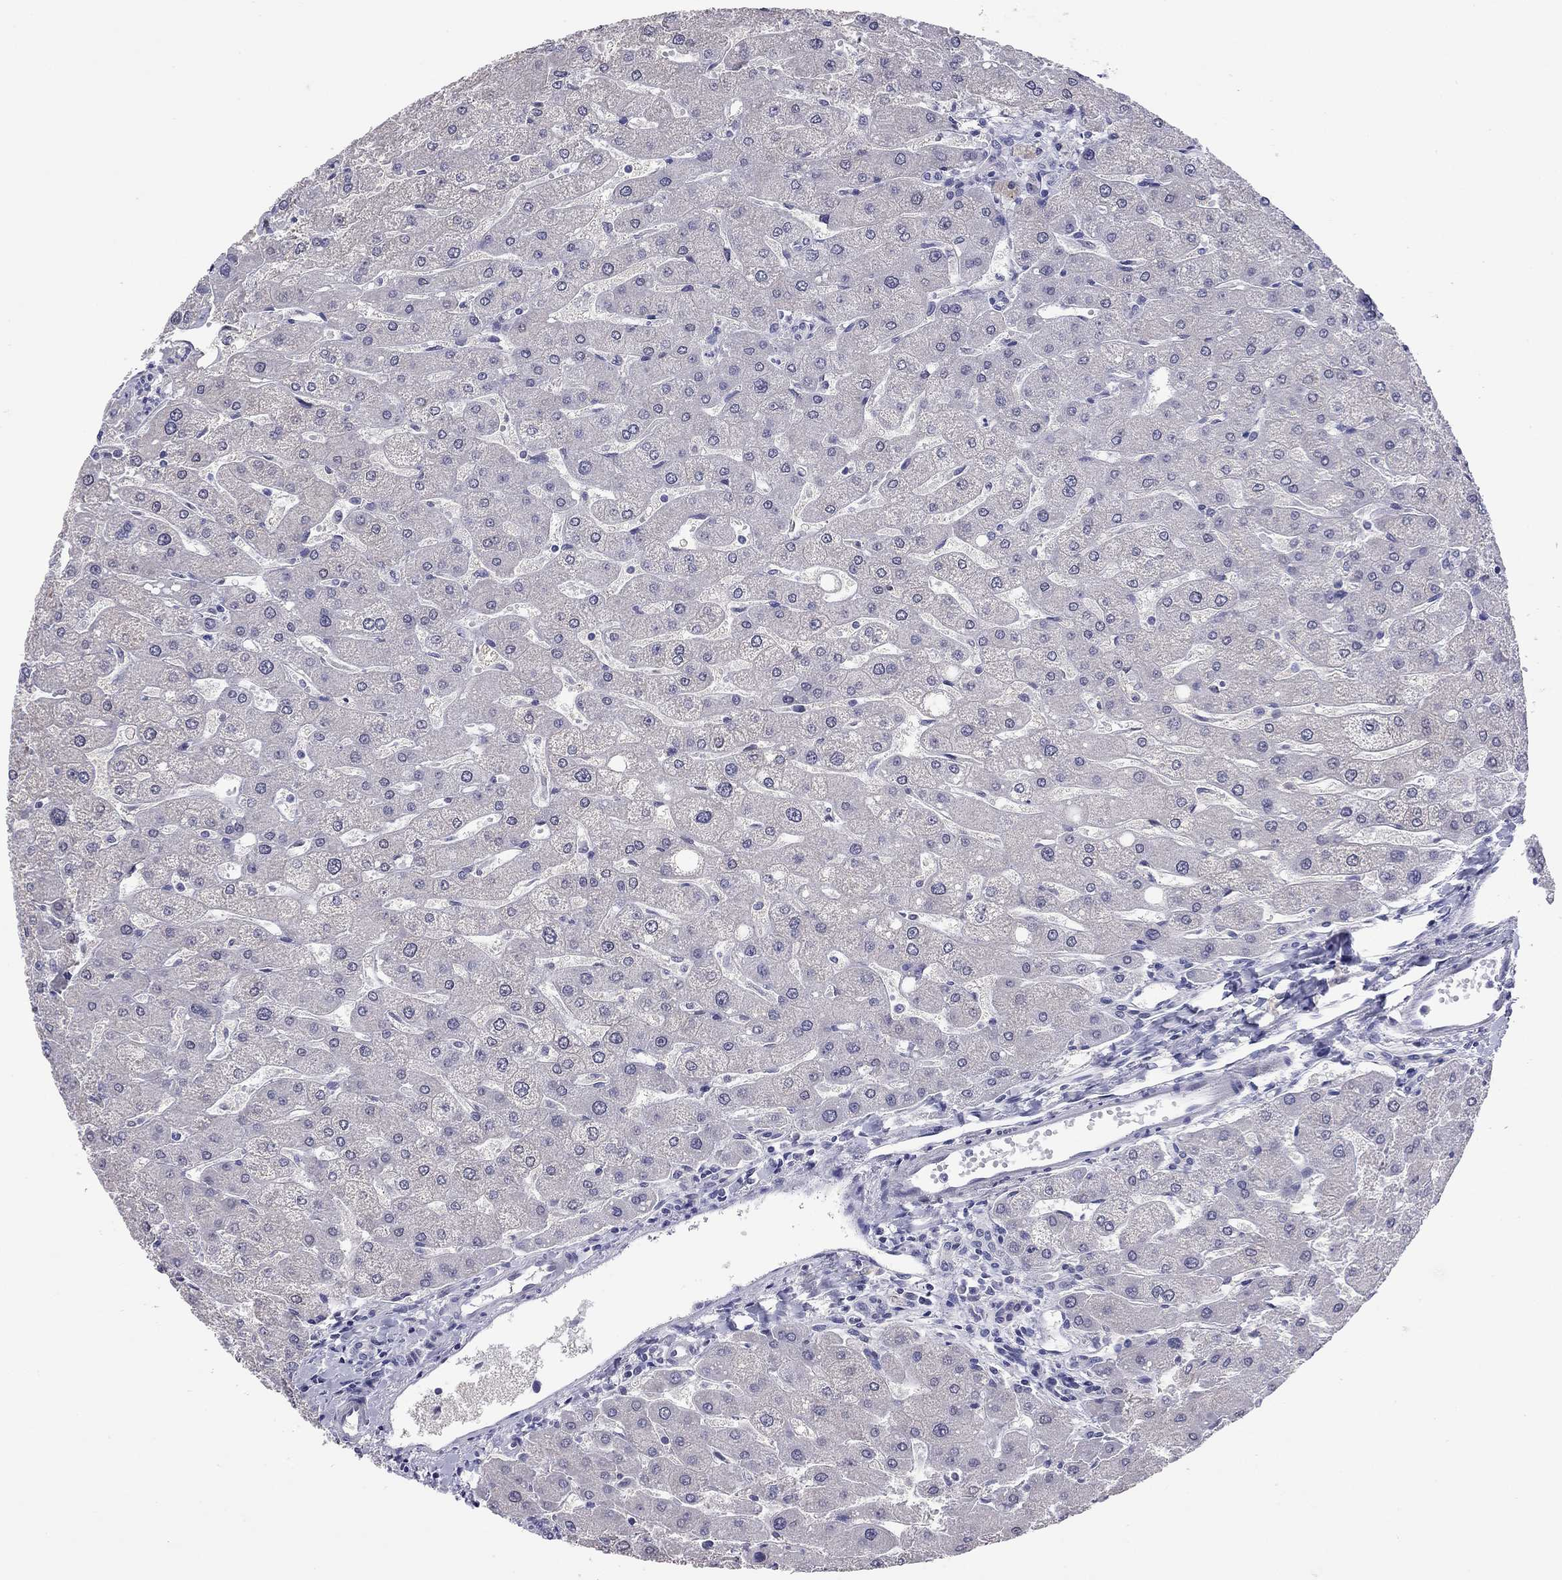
{"staining": {"intensity": "negative", "quantity": "none", "location": "none"}, "tissue": "liver", "cell_type": "Cholangiocytes", "image_type": "normal", "snomed": [{"axis": "morphology", "description": "Normal tissue, NOS"}, {"axis": "topography", "description": "Liver"}], "caption": "Cholangiocytes are negative for brown protein staining in benign liver. The staining is performed using DAB brown chromogen with nuclei counter-stained in using hematoxylin.", "gene": "ARMC12", "patient": {"sex": "male", "age": 67}}